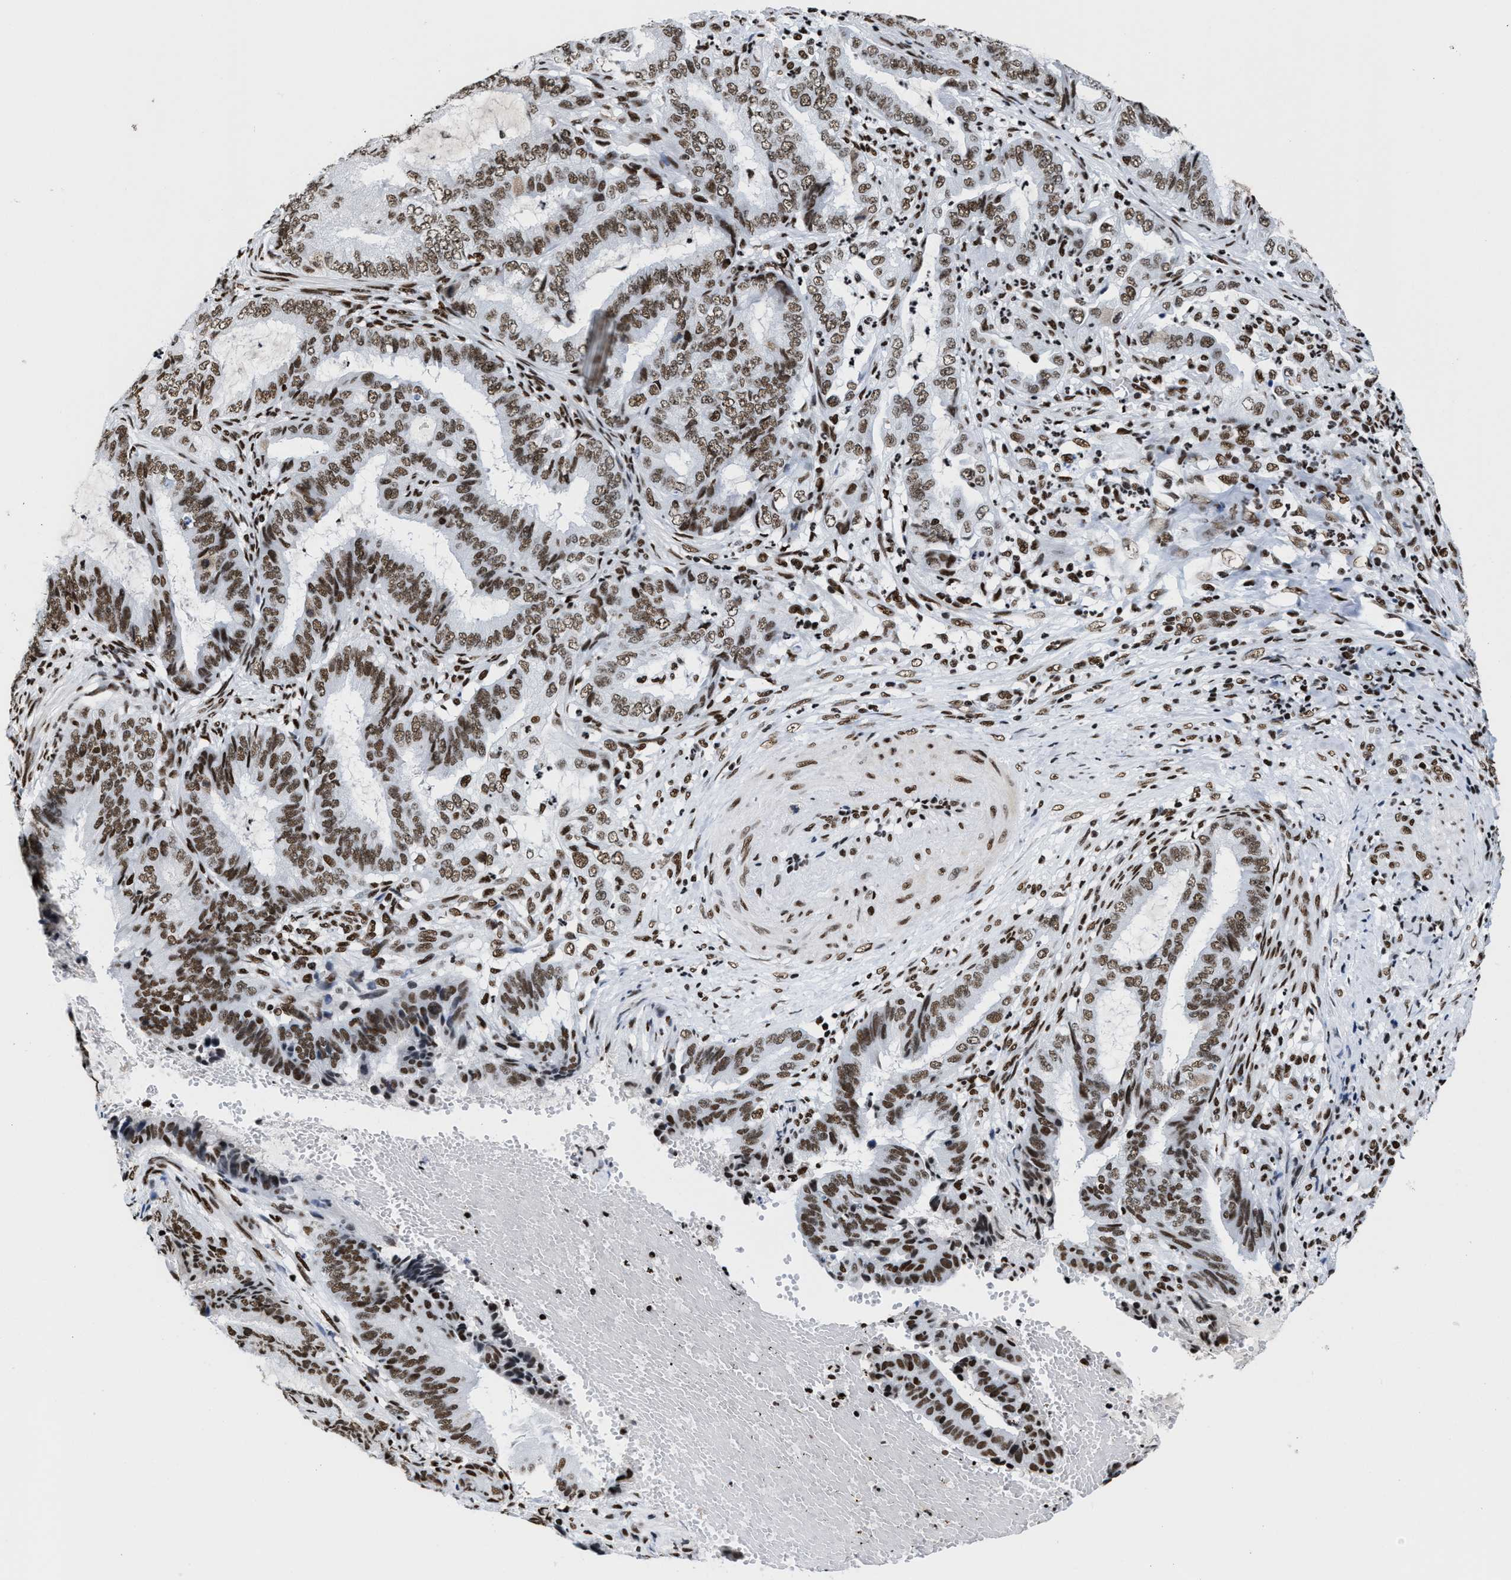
{"staining": {"intensity": "moderate", "quantity": ">75%", "location": "nuclear"}, "tissue": "endometrial cancer", "cell_type": "Tumor cells", "image_type": "cancer", "snomed": [{"axis": "morphology", "description": "Adenocarcinoma, NOS"}, {"axis": "topography", "description": "Endometrium"}], "caption": "DAB (3,3'-diaminobenzidine) immunohistochemical staining of human endometrial cancer (adenocarcinoma) shows moderate nuclear protein staining in about >75% of tumor cells.", "gene": "SMARCC2", "patient": {"sex": "female", "age": 51}}